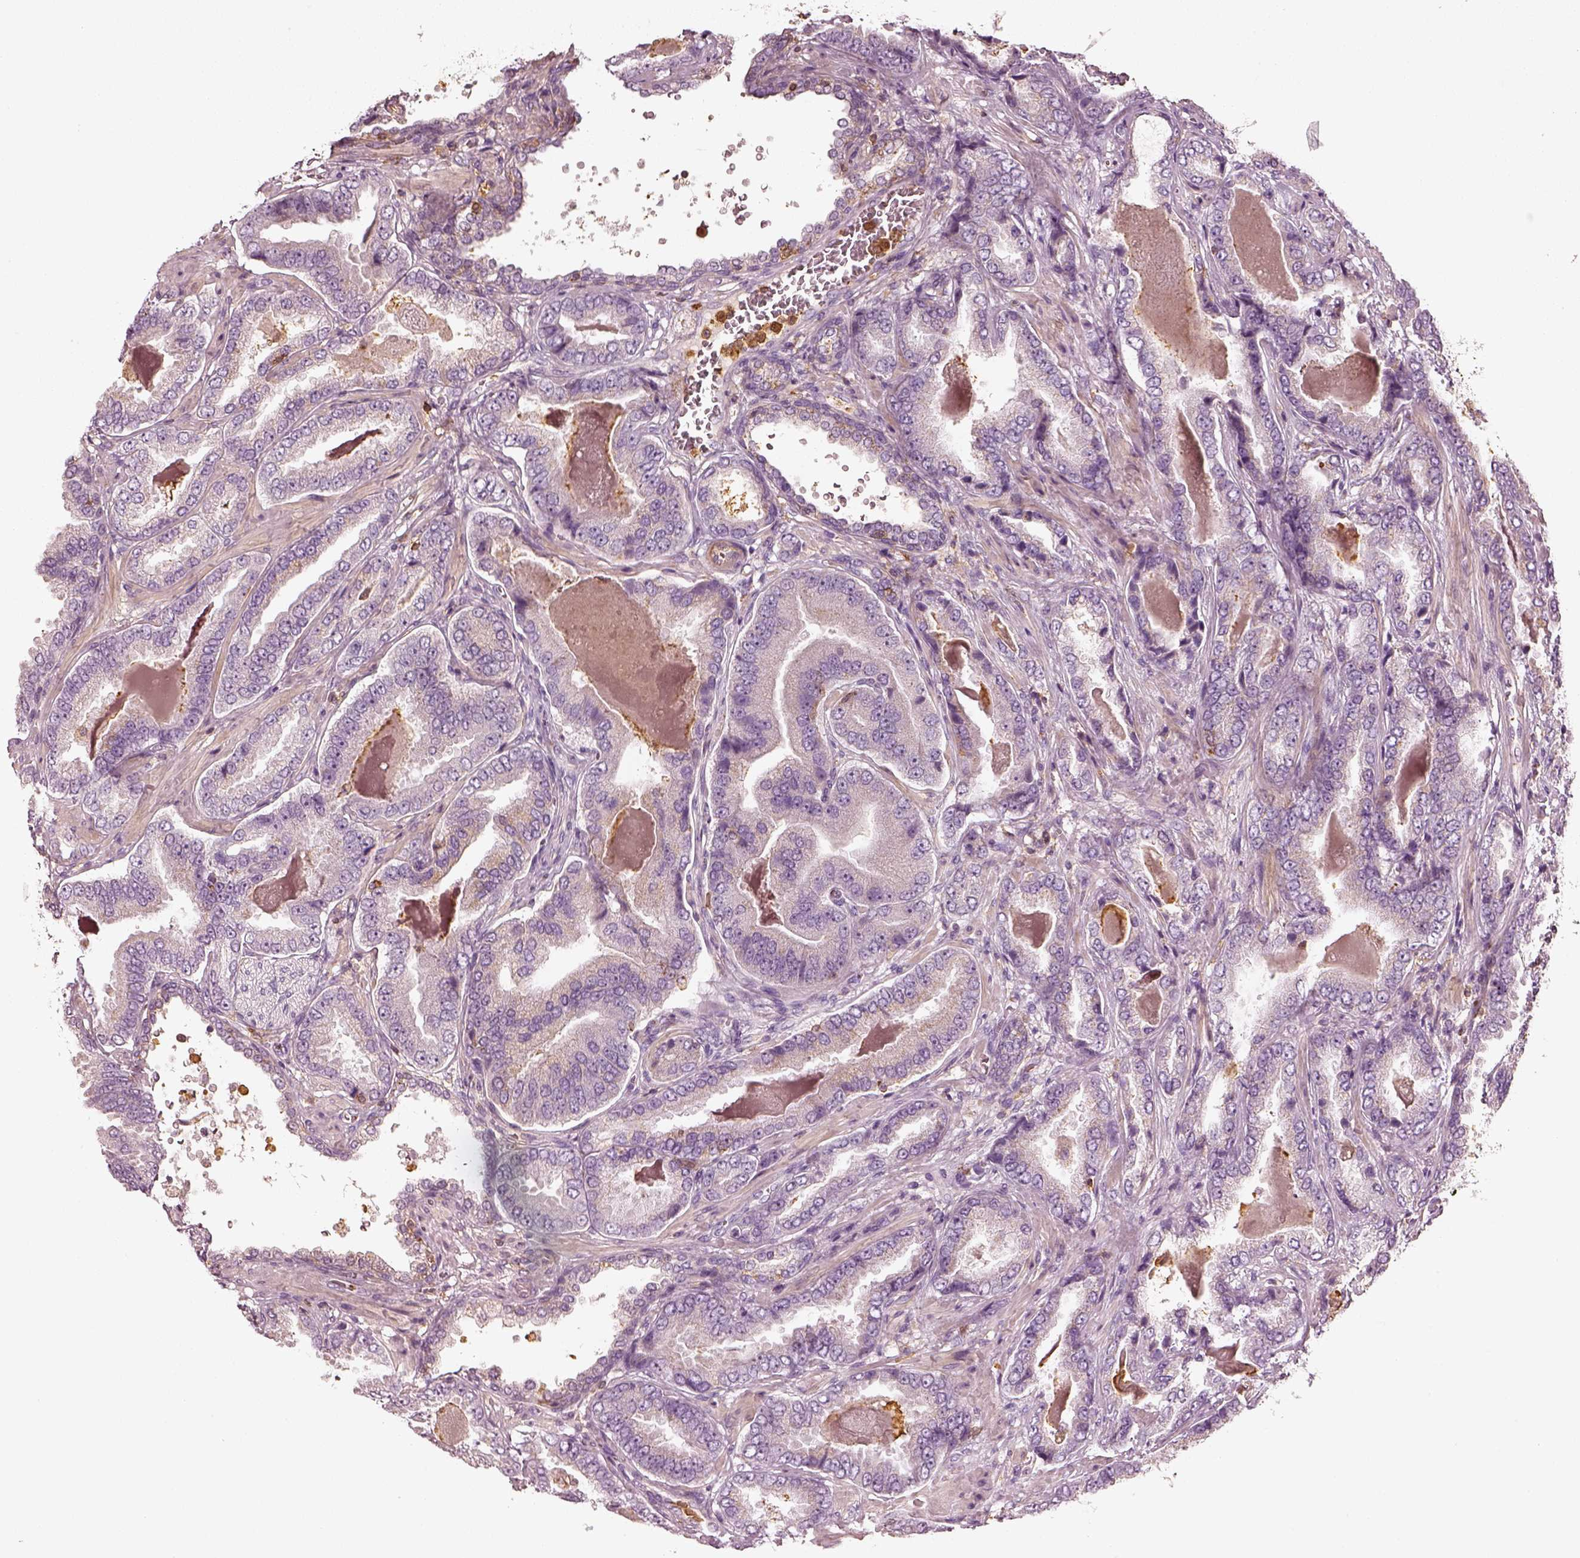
{"staining": {"intensity": "negative", "quantity": "none", "location": "none"}, "tissue": "prostate cancer", "cell_type": "Tumor cells", "image_type": "cancer", "snomed": [{"axis": "morphology", "description": "Adenocarcinoma, NOS"}, {"axis": "topography", "description": "Prostate"}], "caption": "Immunohistochemistry histopathology image of neoplastic tissue: prostate cancer (adenocarcinoma) stained with DAB (3,3'-diaminobenzidine) demonstrates no significant protein expression in tumor cells.", "gene": "ZYX", "patient": {"sex": "male", "age": 64}}